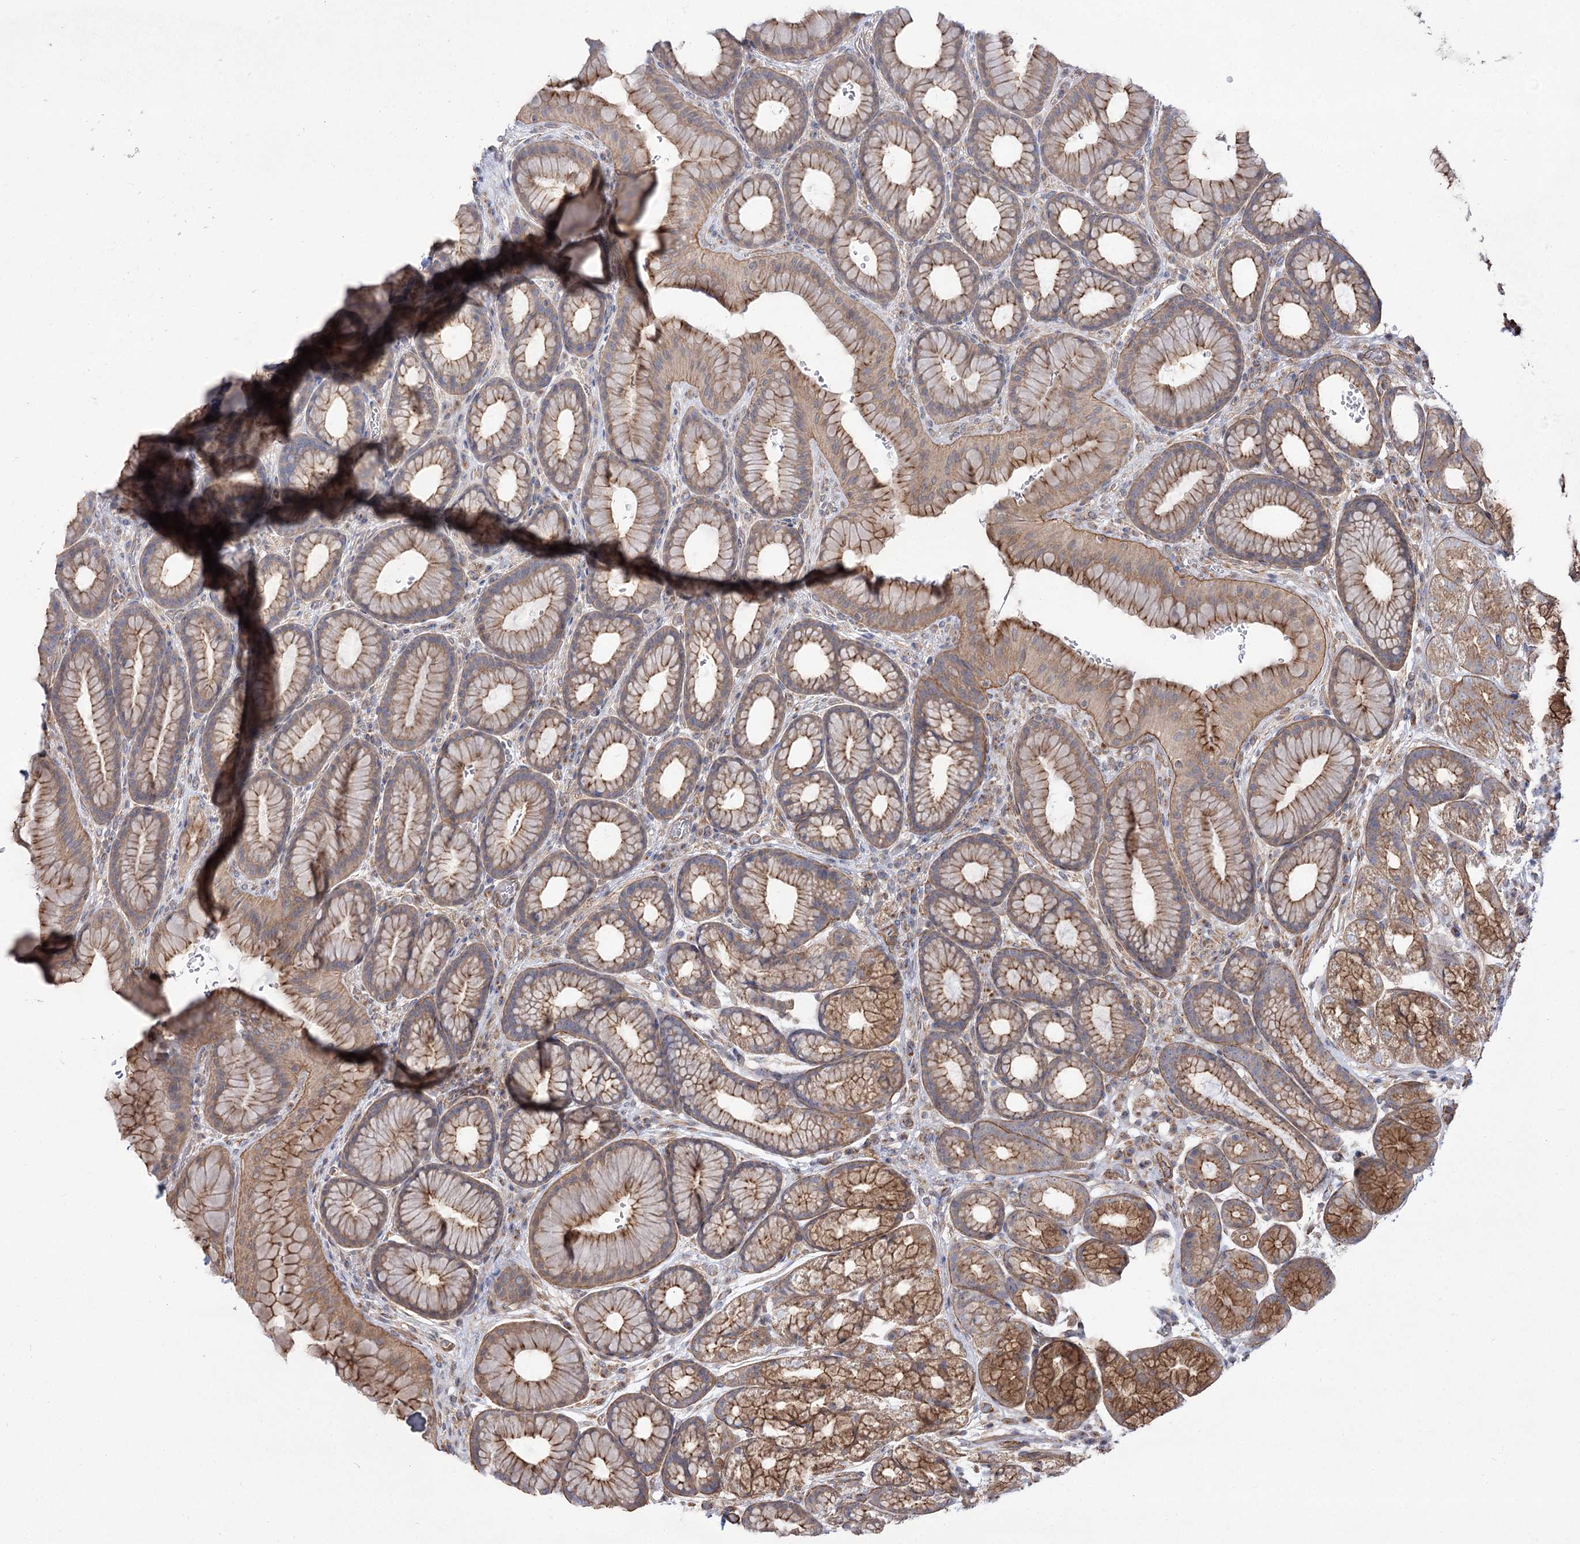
{"staining": {"intensity": "moderate", "quantity": ">75%", "location": "cytoplasmic/membranous"}, "tissue": "stomach", "cell_type": "Glandular cells", "image_type": "normal", "snomed": [{"axis": "morphology", "description": "Normal tissue, NOS"}, {"axis": "morphology", "description": "Adenocarcinoma, NOS"}, {"axis": "topography", "description": "Stomach"}], "caption": "Moderate cytoplasmic/membranous positivity is appreciated in about >75% of glandular cells in normal stomach.", "gene": "SH3BP5L", "patient": {"sex": "male", "age": 57}}